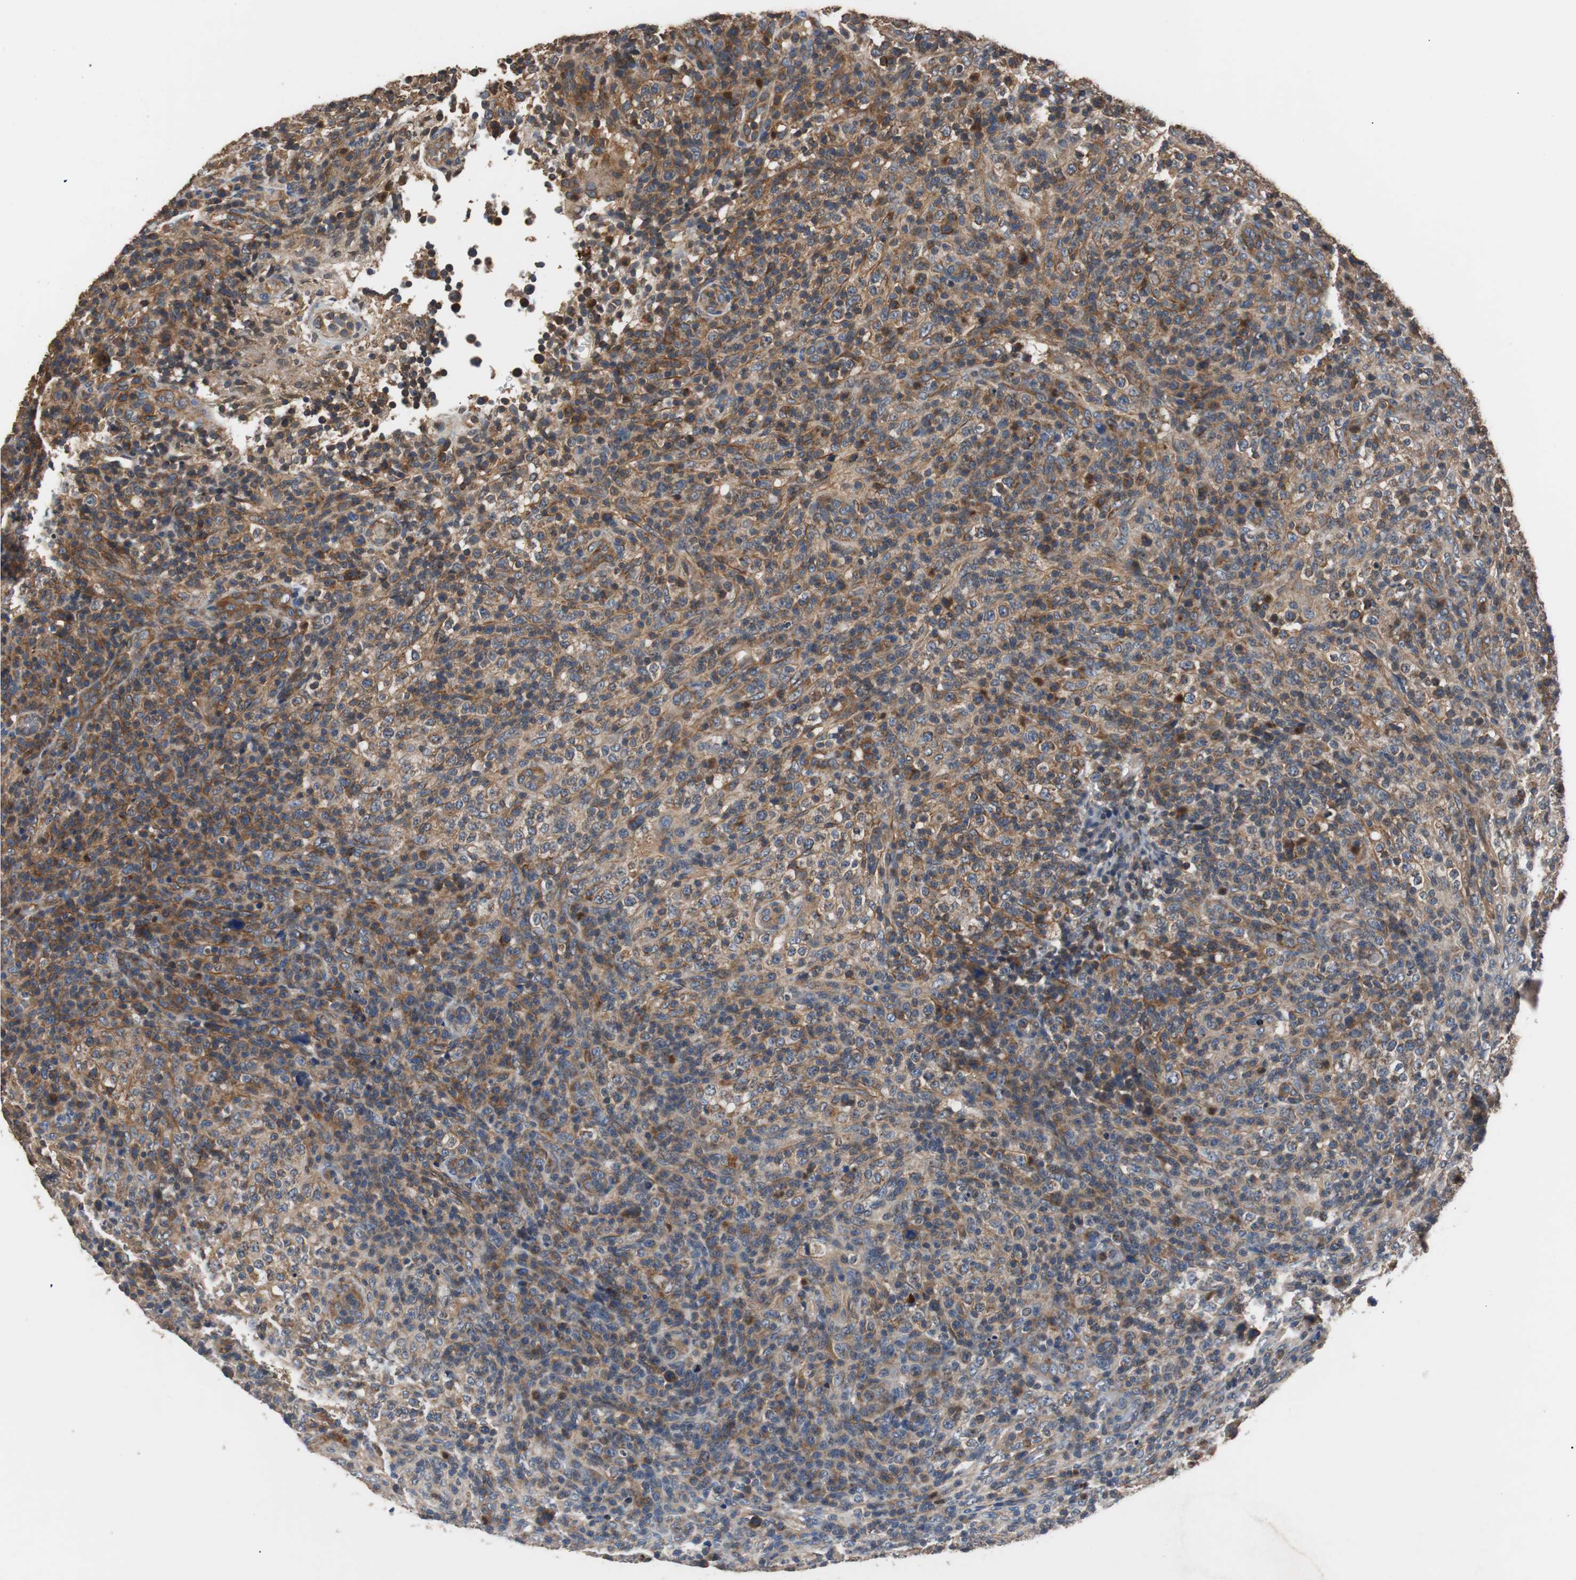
{"staining": {"intensity": "moderate", "quantity": ">75%", "location": "cytoplasmic/membranous"}, "tissue": "lymphoma", "cell_type": "Tumor cells", "image_type": "cancer", "snomed": [{"axis": "morphology", "description": "Malignant lymphoma, non-Hodgkin's type, High grade"}, {"axis": "topography", "description": "Lymph node"}], "caption": "Malignant lymphoma, non-Hodgkin's type (high-grade) was stained to show a protein in brown. There is medium levels of moderate cytoplasmic/membranous expression in approximately >75% of tumor cells.", "gene": "PITRM1", "patient": {"sex": "female", "age": 76}}